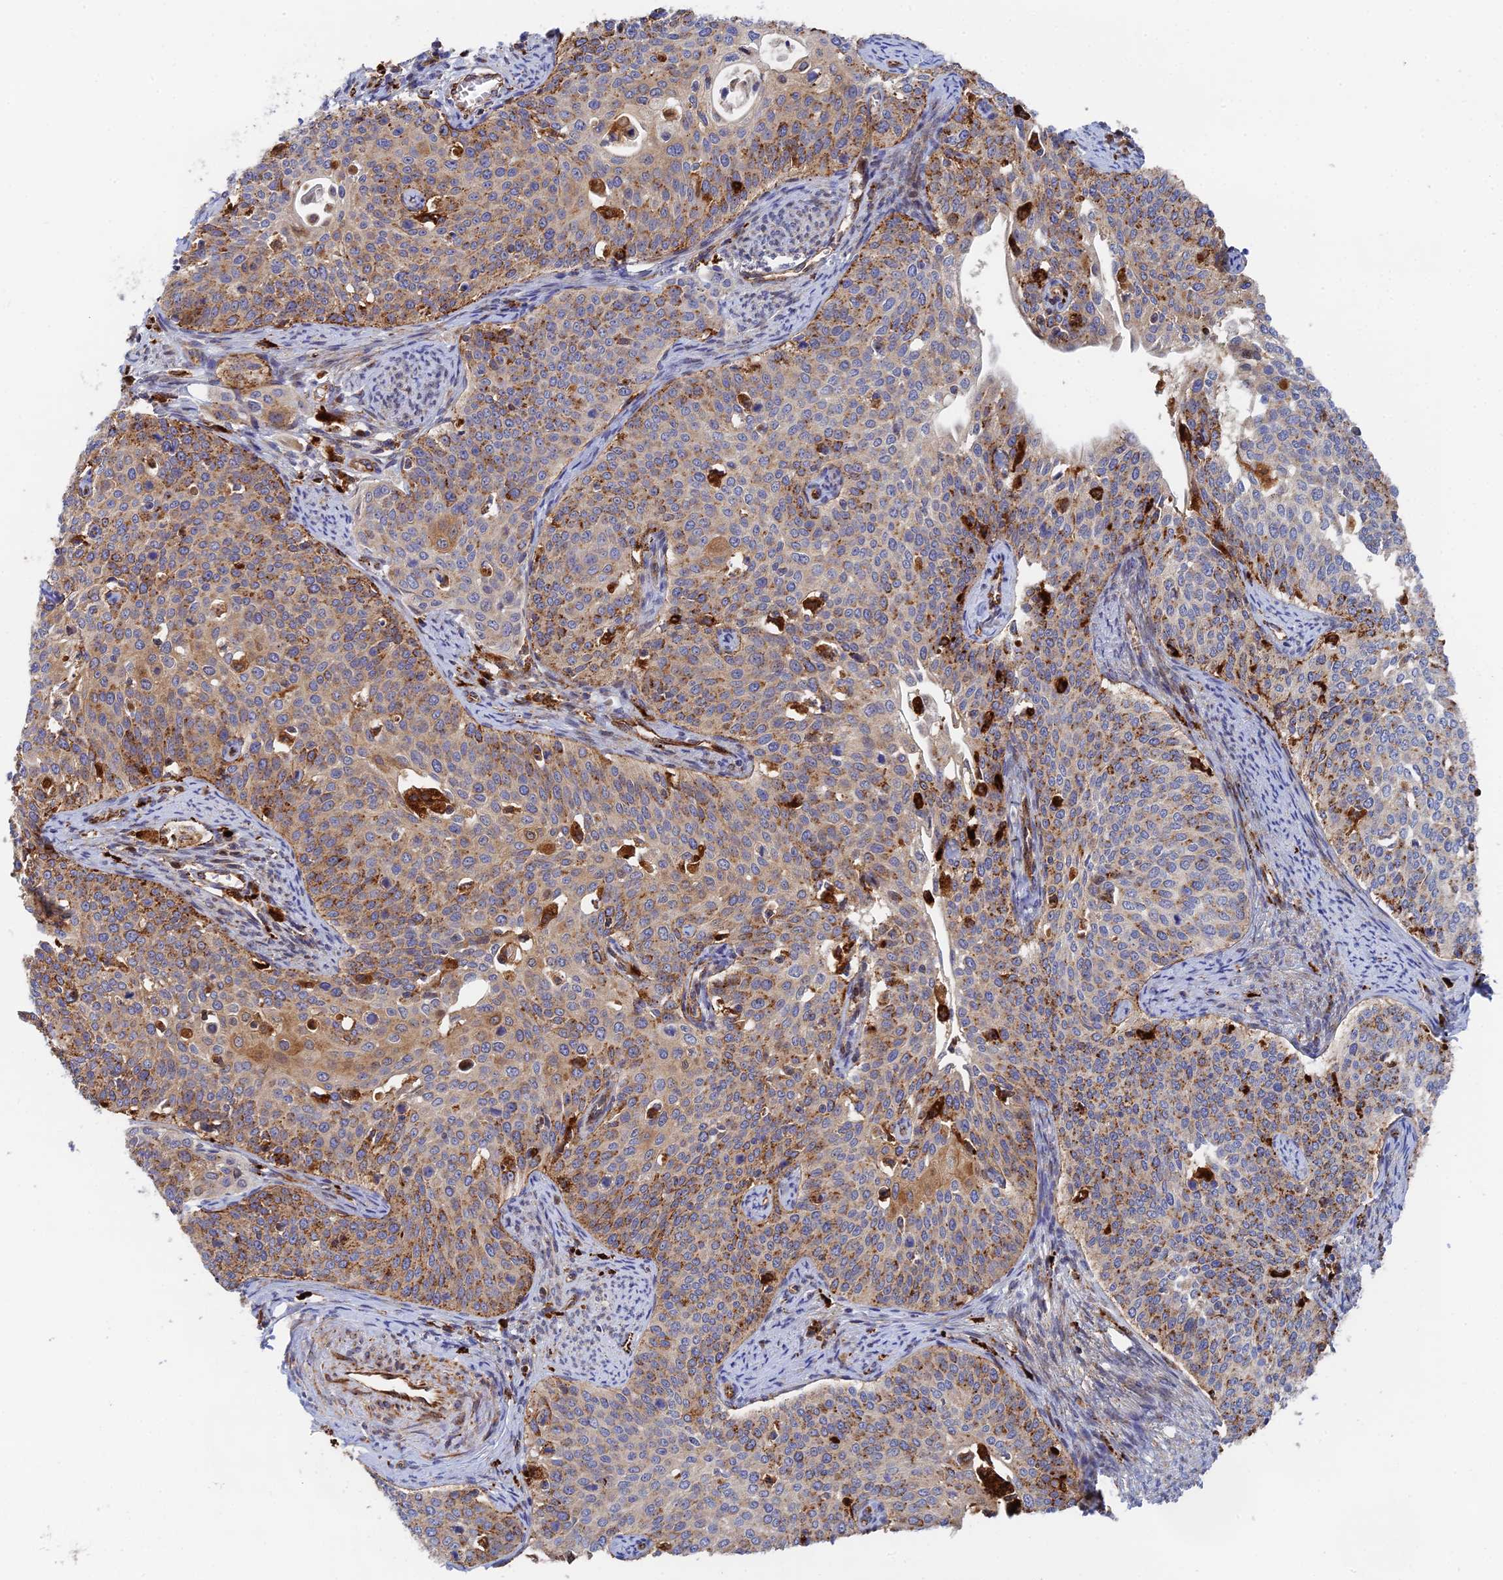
{"staining": {"intensity": "moderate", "quantity": ">75%", "location": "cytoplasmic/membranous"}, "tissue": "cervical cancer", "cell_type": "Tumor cells", "image_type": "cancer", "snomed": [{"axis": "morphology", "description": "Squamous cell carcinoma, NOS"}, {"axis": "topography", "description": "Cervix"}], "caption": "There is medium levels of moderate cytoplasmic/membranous expression in tumor cells of cervical cancer (squamous cell carcinoma), as demonstrated by immunohistochemical staining (brown color).", "gene": "PPP2R3C", "patient": {"sex": "female", "age": 44}}